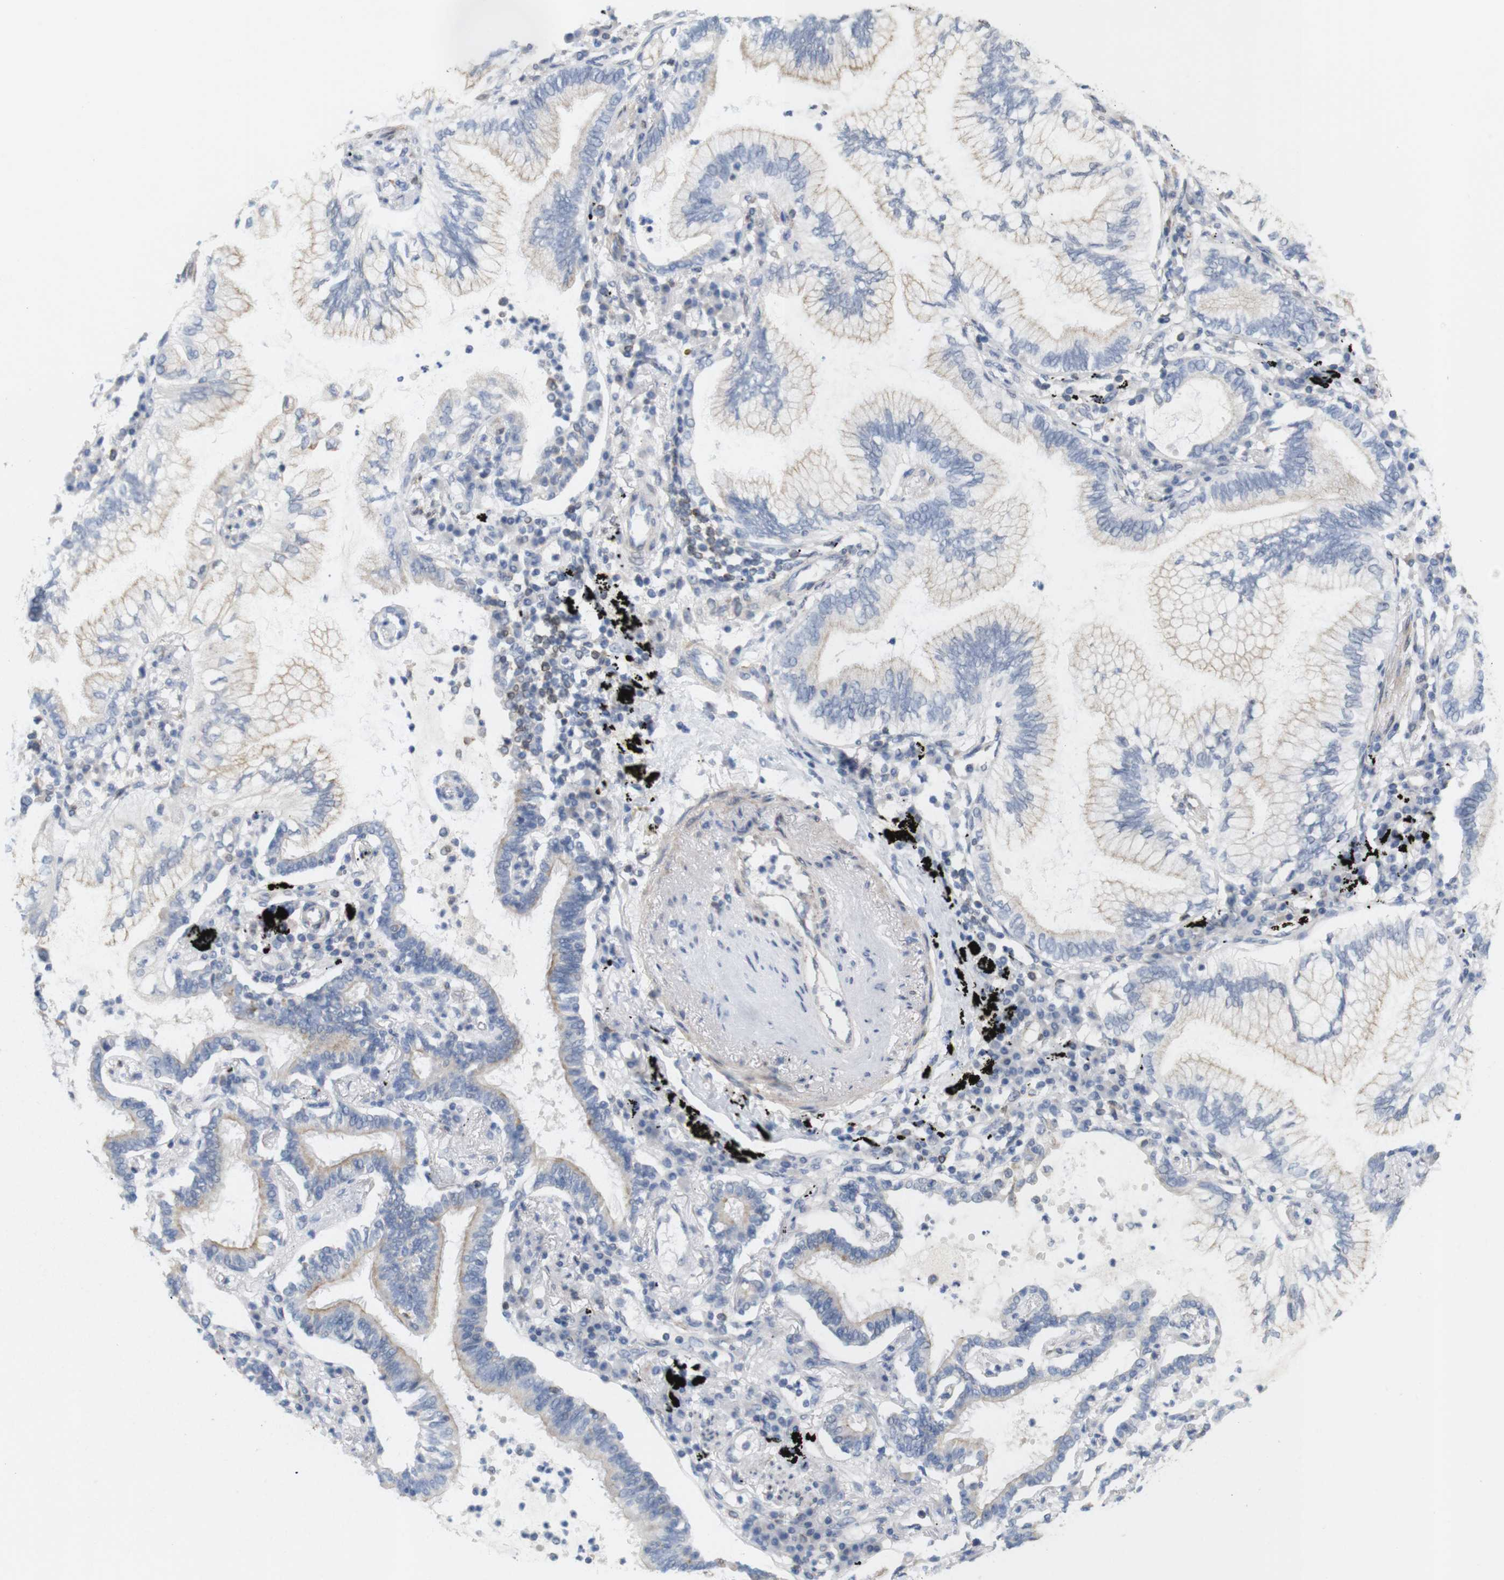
{"staining": {"intensity": "weak", "quantity": "25%-75%", "location": "cytoplasmic/membranous"}, "tissue": "lung cancer", "cell_type": "Tumor cells", "image_type": "cancer", "snomed": [{"axis": "morphology", "description": "Normal tissue, NOS"}, {"axis": "morphology", "description": "Adenocarcinoma, NOS"}, {"axis": "topography", "description": "Bronchus"}, {"axis": "topography", "description": "Lung"}], "caption": "IHC (DAB) staining of adenocarcinoma (lung) reveals weak cytoplasmic/membranous protein staining in about 25%-75% of tumor cells. (IHC, brightfield microscopy, high magnification).", "gene": "ITPR1", "patient": {"sex": "female", "age": 70}}